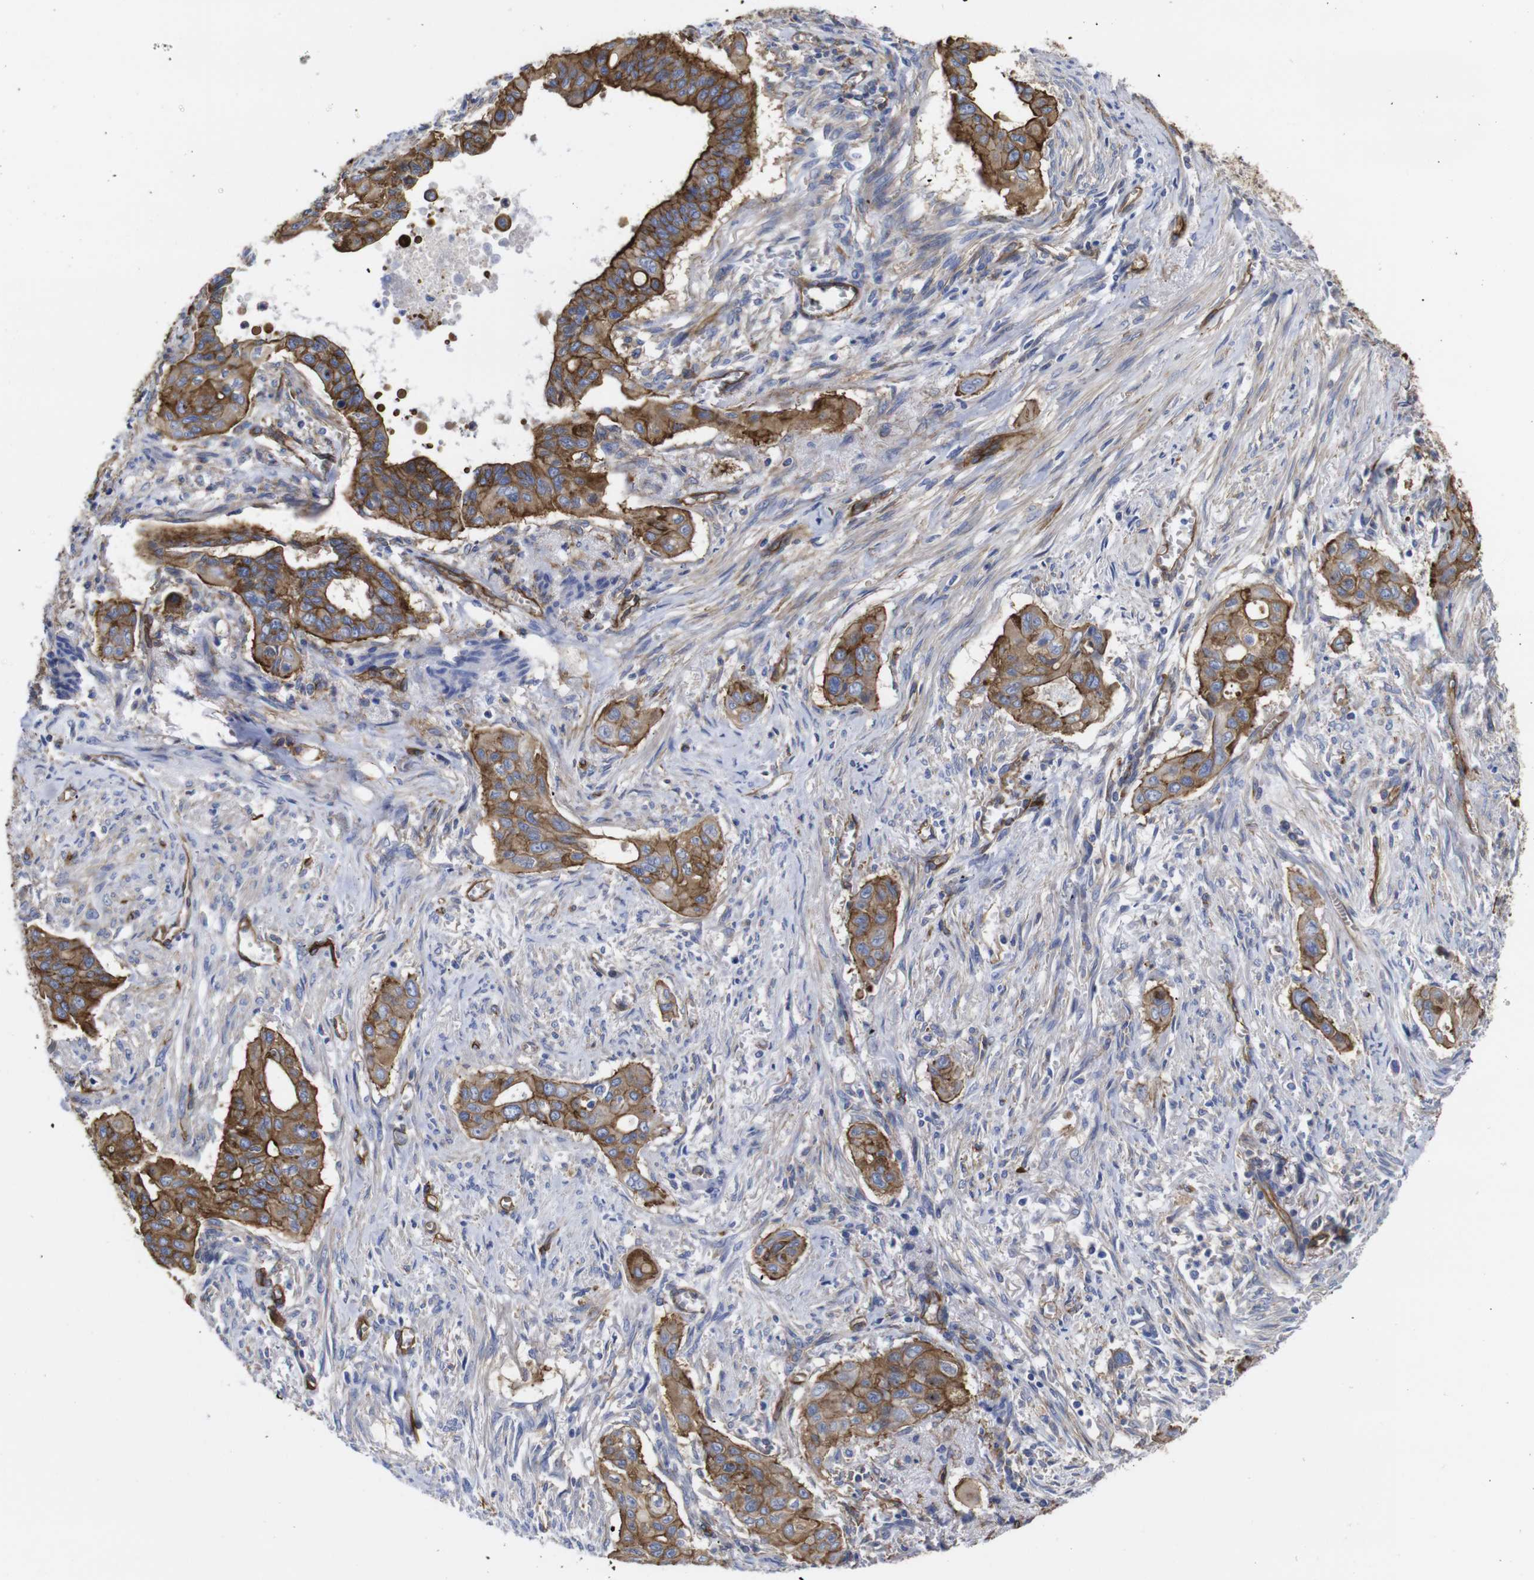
{"staining": {"intensity": "strong", "quantity": ">75%", "location": "cytoplasmic/membranous"}, "tissue": "pancreatic cancer", "cell_type": "Tumor cells", "image_type": "cancer", "snomed": [{"axis": "morphology", "description": "Adenocarcinoma, NOS"}, {"axis": "topography", "description": "Pancreas"}], "caption": "Immunohistochemistry of pancreatic adenocarcinoma displays high levels of strong cytoplasmic/membranous staining in approximately >75% of tumor cells.", "gene": "SPTBN1", "patient": {"sex": "male", "age": 77}}